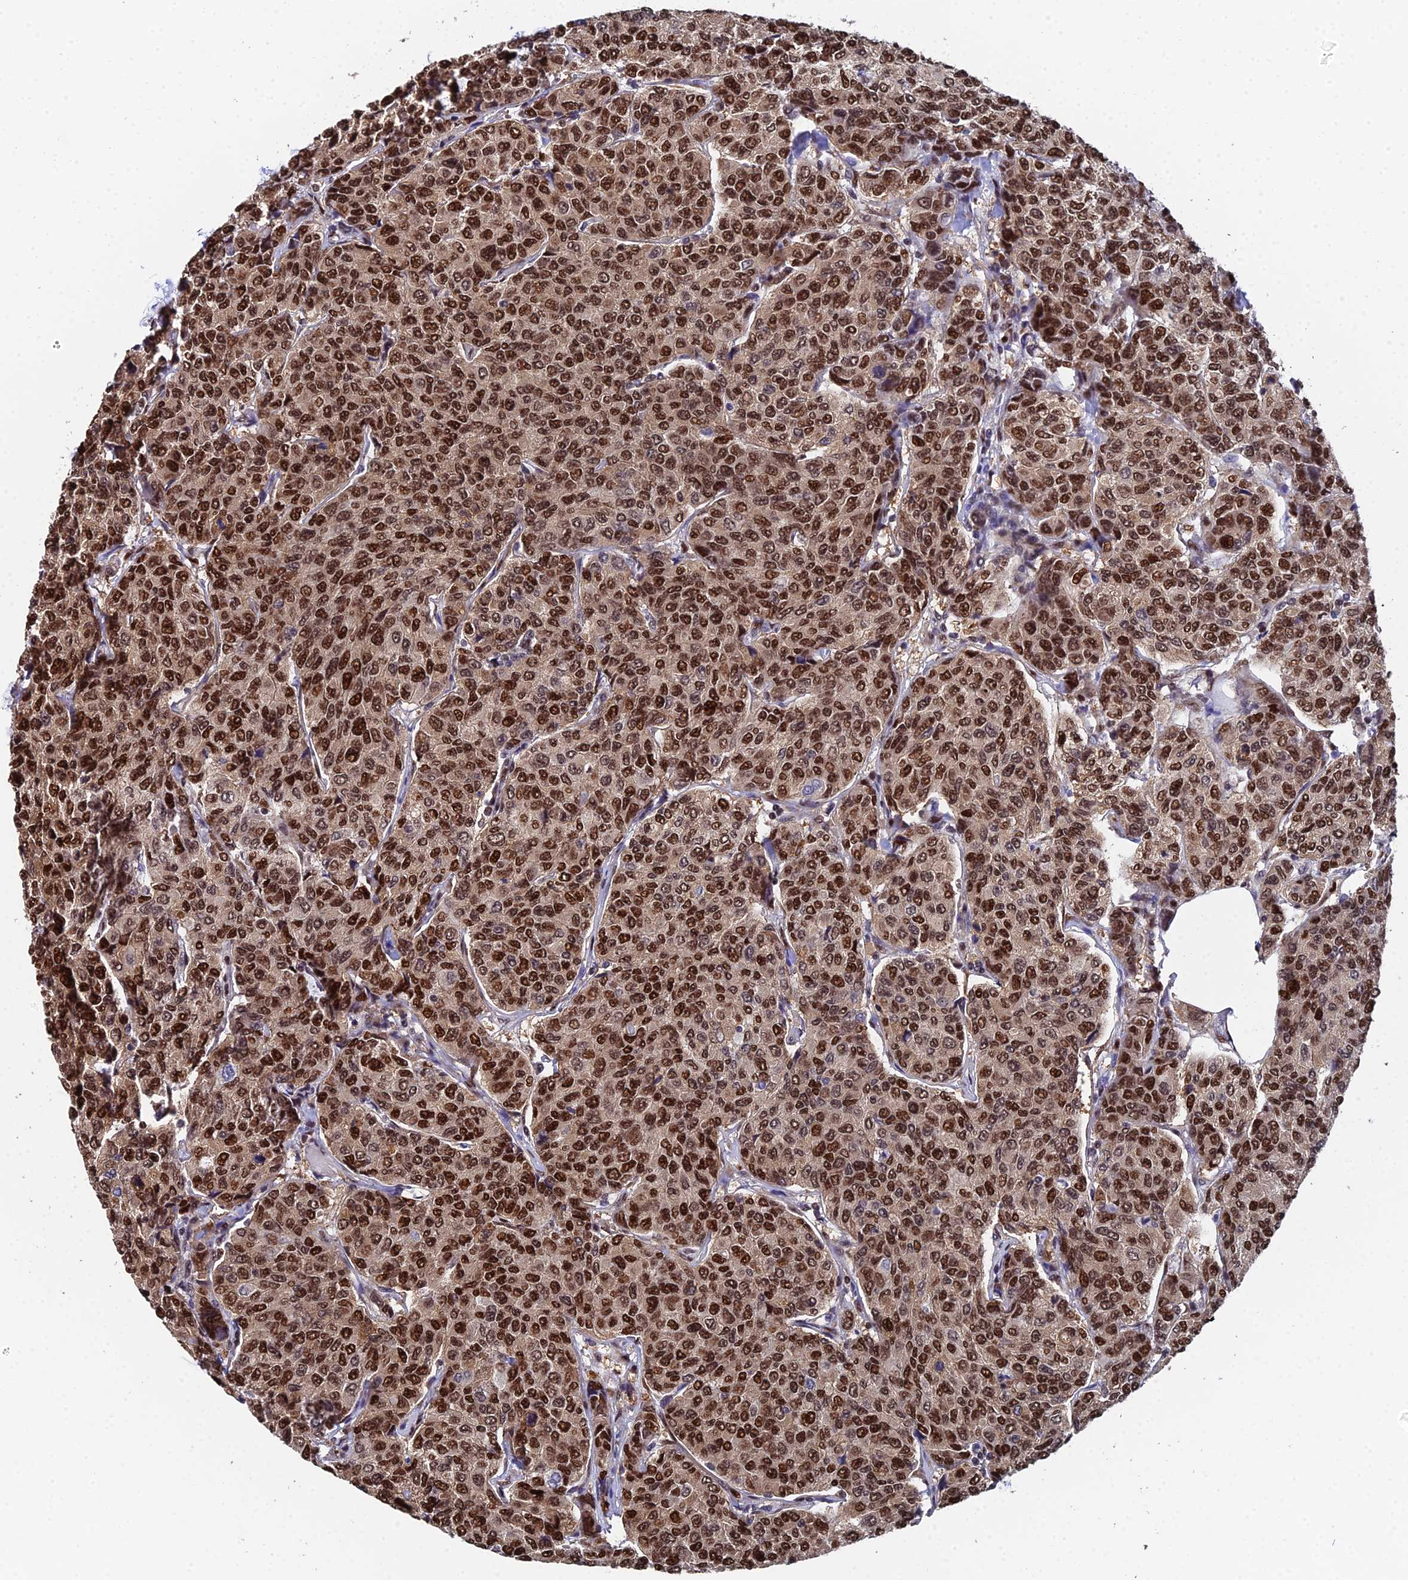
{"staining": {"intensity": "strong", "quantity": ">75%", "location": "nuclear"}, "tissue": "breast cancer", "cell_type": "Tumor cells", "image_type": "cancer", "snomed": [{"axis": "morphology", "description": "Duct carcinoma"}, {"axis": "topography", "description": "Breast"}], "caption": "A brown stain labels strong nuclear staining of a protein in breast infiltrating ductal carcinoma tumor cells.", "gene": "TIFA", "patient": {"sex": "female", "age": 55}}